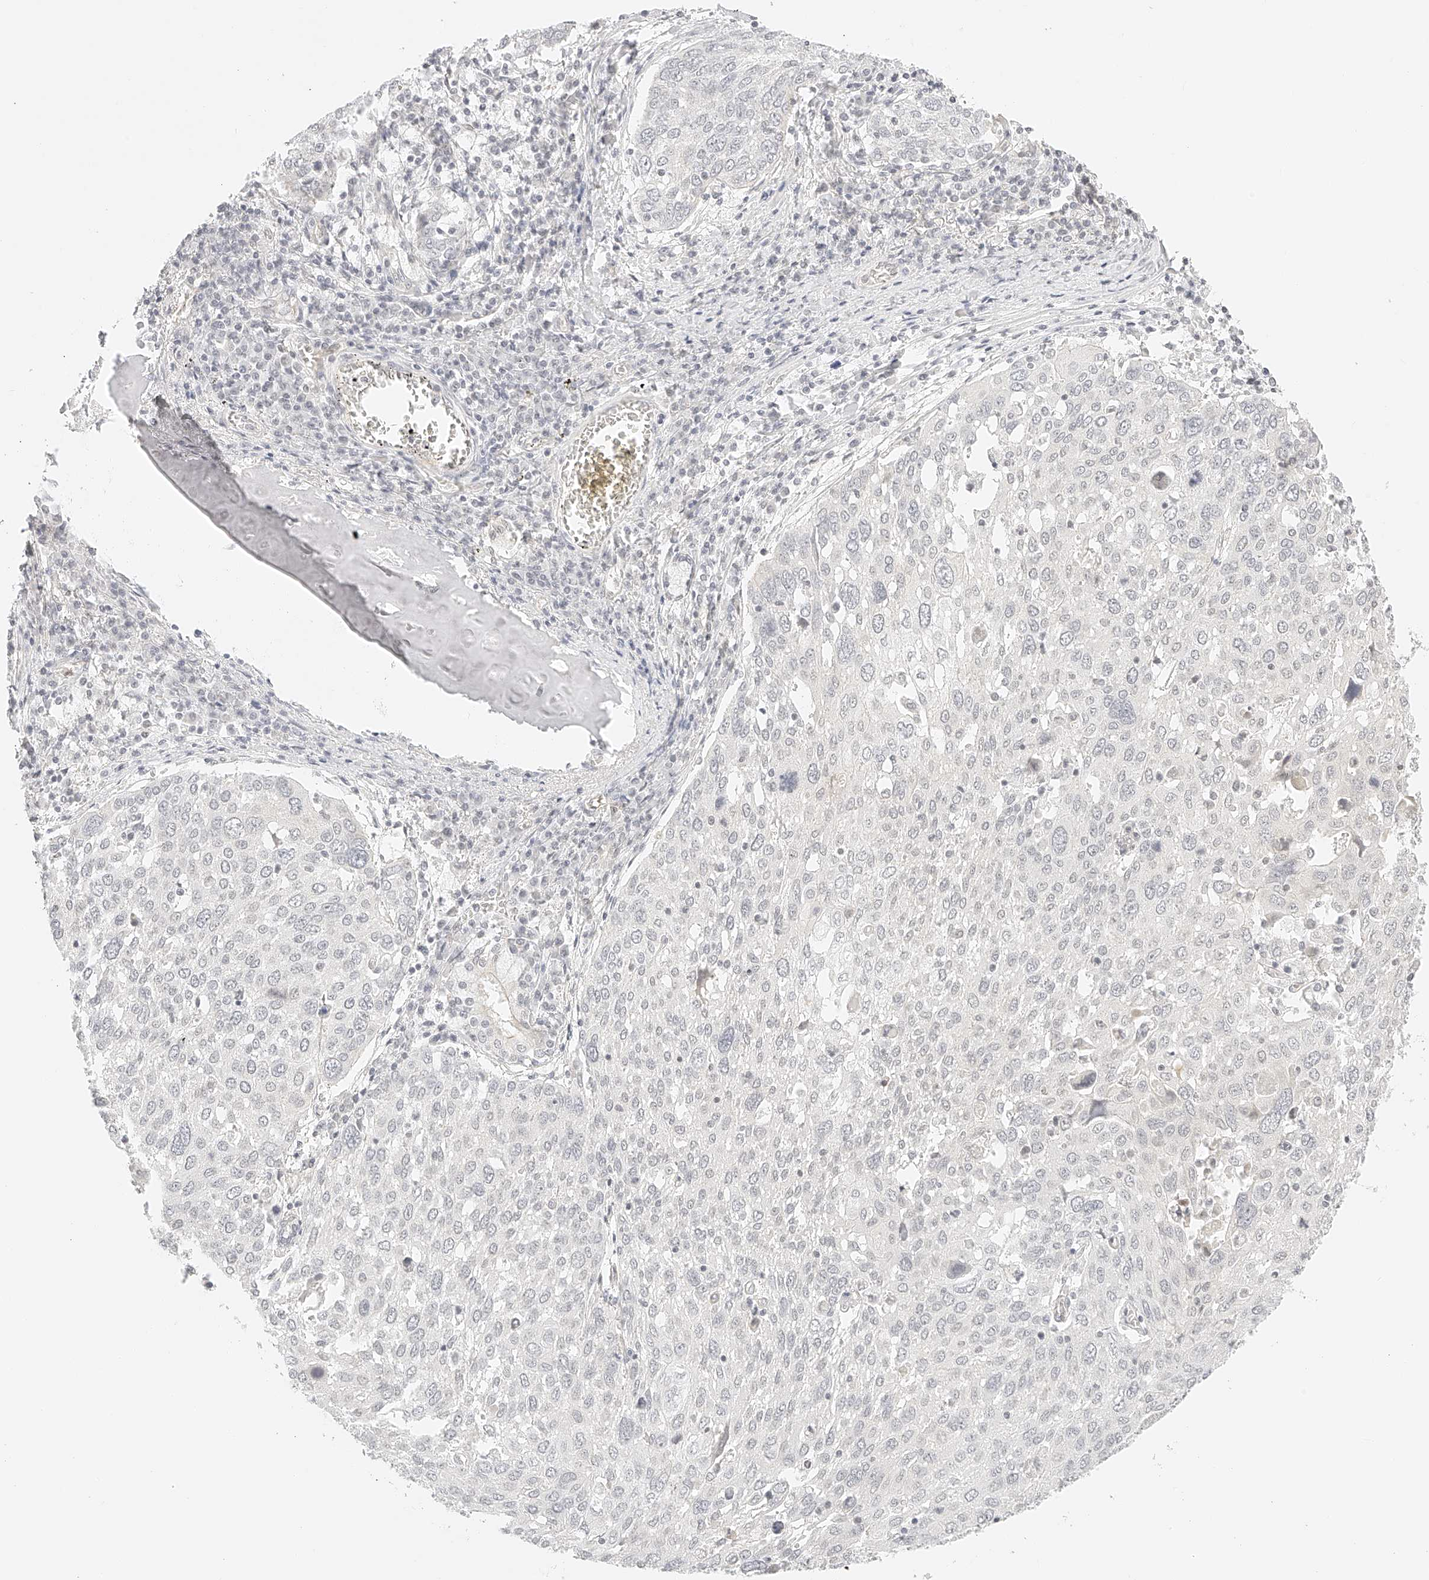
{"staining": {"intensity": "negative", "quantity": "none", "location": "none"}, "tissue": "lung cancer", "cell_type": "Tumor cells", "image_type": "cancer", "snomed": [{"axis": "morphology", "description": "Squamous cell carcinoma, NOS"}, {"axis": "topography", "description": "Lung"}], "caption": "Immunohistochemical staining of lung cancer displays no significant staining in tumor cells.", "gene": "ZFP69", "patient": {"sex": "male", "age": 65}}